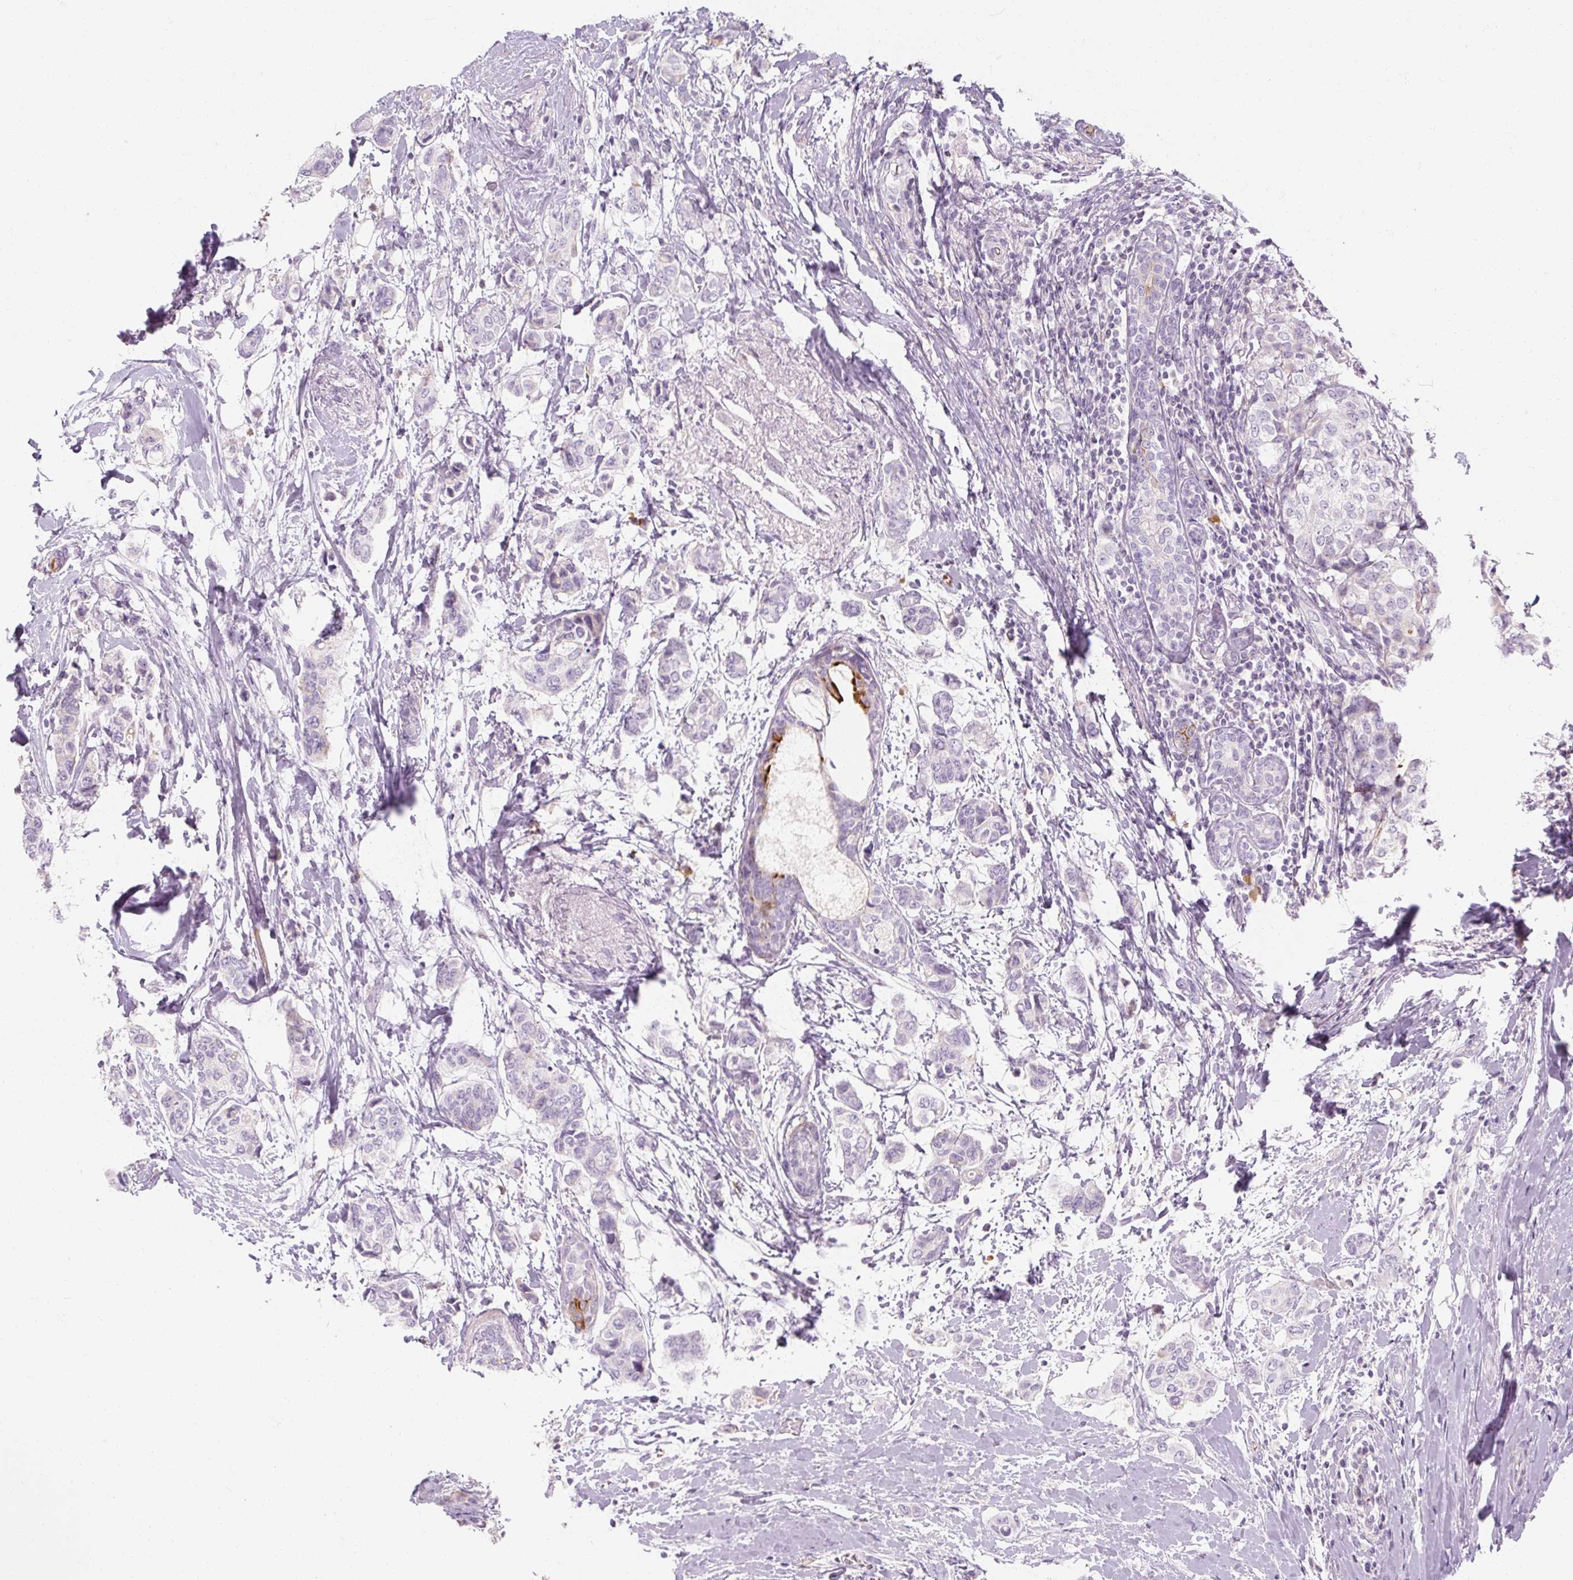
{"staining": {"intensity": "negative", "quantity": "none", "location": "none"}, "tissue": "breast cancer", "cell_type": "Tumor cells", "image_type": "cancer", "snomed": [{"axis": "morphology", "description": "Lobular carcinoma"}, {"axis": "topography", "description": "Breast"}], "caption": "Image shows no protein expression in tumor cells of breast cancer tissue.", "gene": "NFE2L3", "patient": {"sex": "female", "age": 51}}